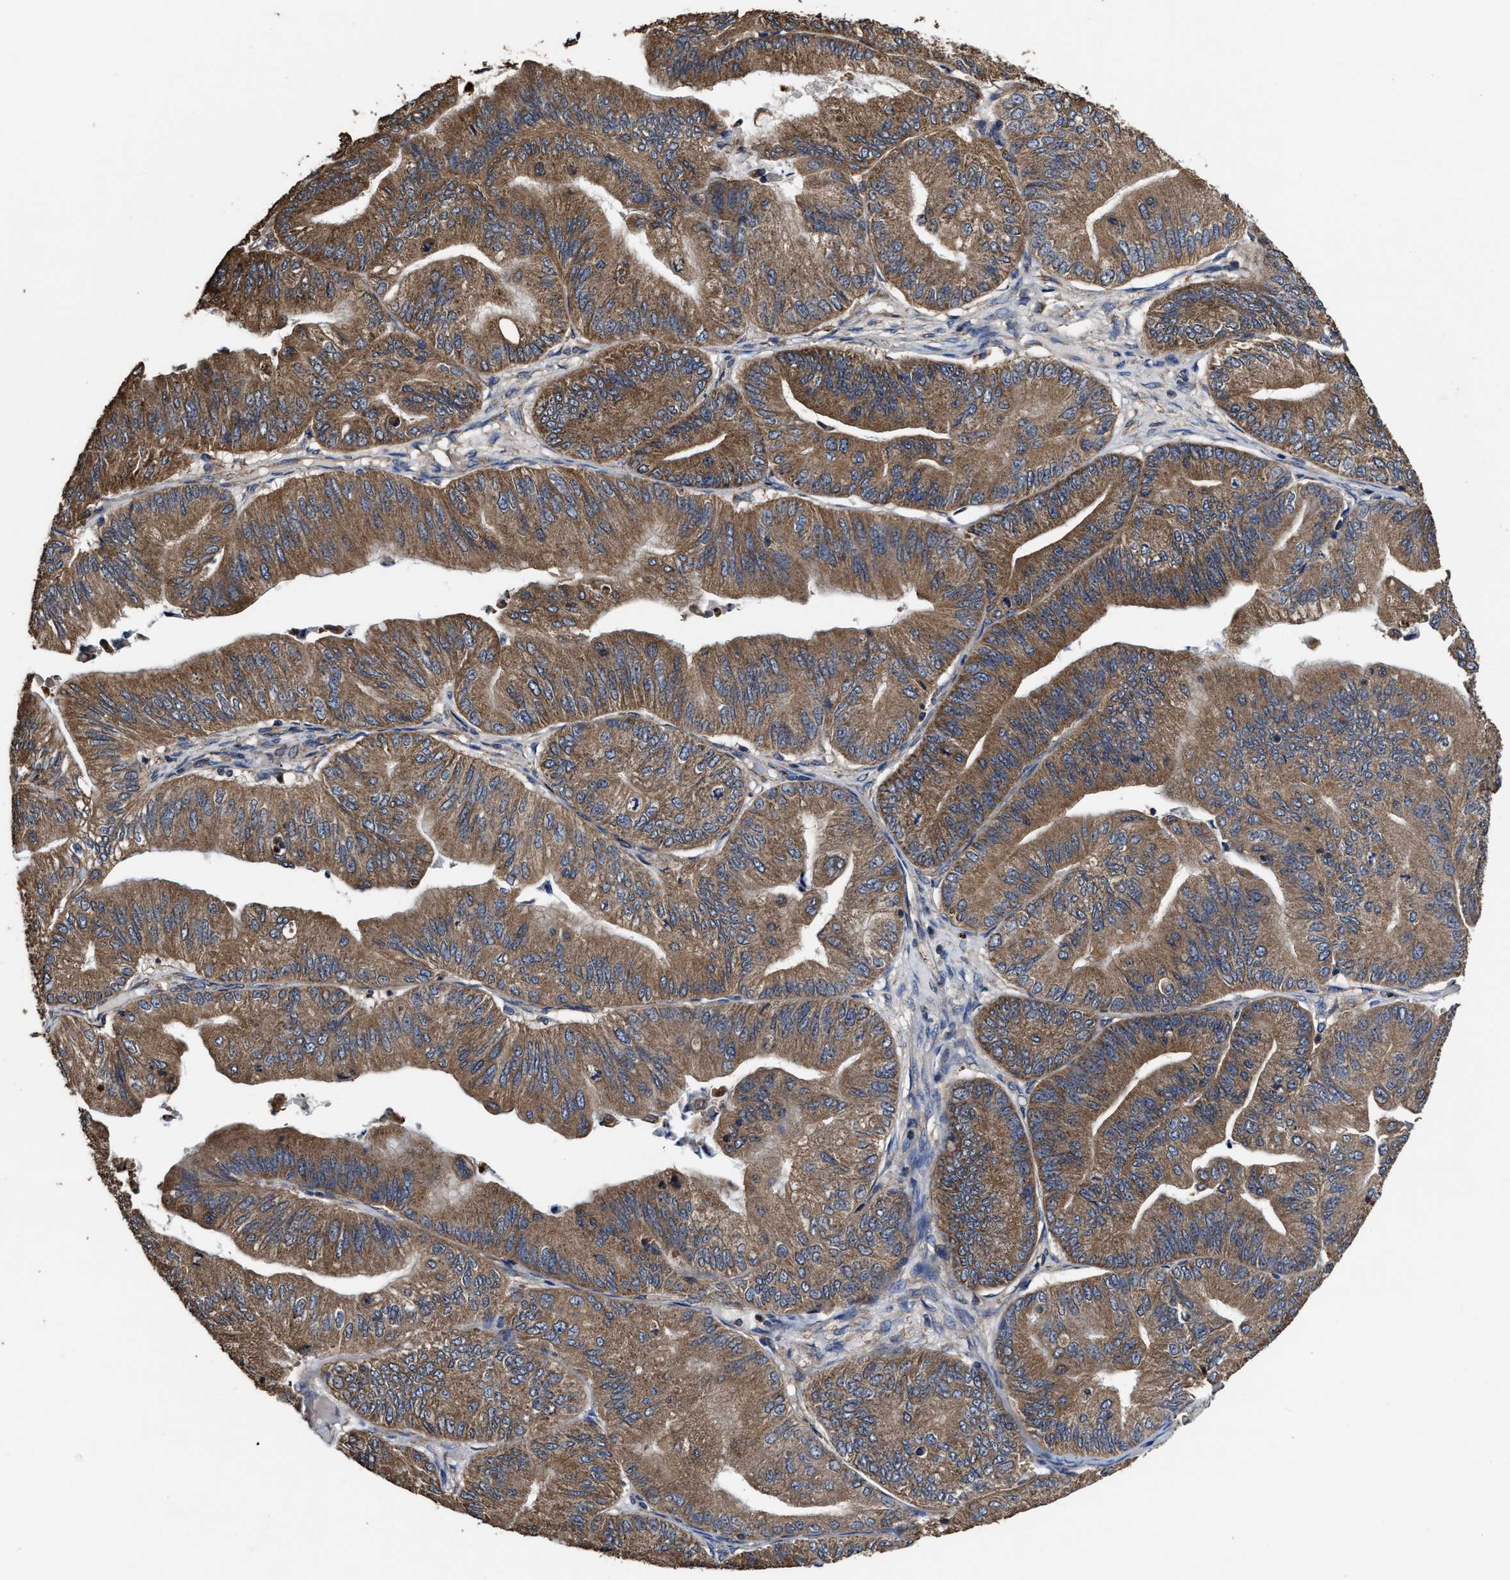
{"staining": {"intensity": "moderate", "quantity": ">75%", "location": "cytoplasmic/membranous"}, "tissue": "ovarian cancer", "cell_type": "Tumor cells", "image_type": "cancer", "snomed": [{"axis": "morphology", "description": "Cystadenocarcinoma, mucinous, NOS"}, {"axis": "topography", "description": "Ovary"}], "caption": "Tumor cells display medium levels of moderate cytoplasmic/membranous staining in about >75% of cells in ovarian cancer (mucinous cystadenocarcinoma).", "gene": "SFXN4", "patient": {"sex": "female", "age": 61}}